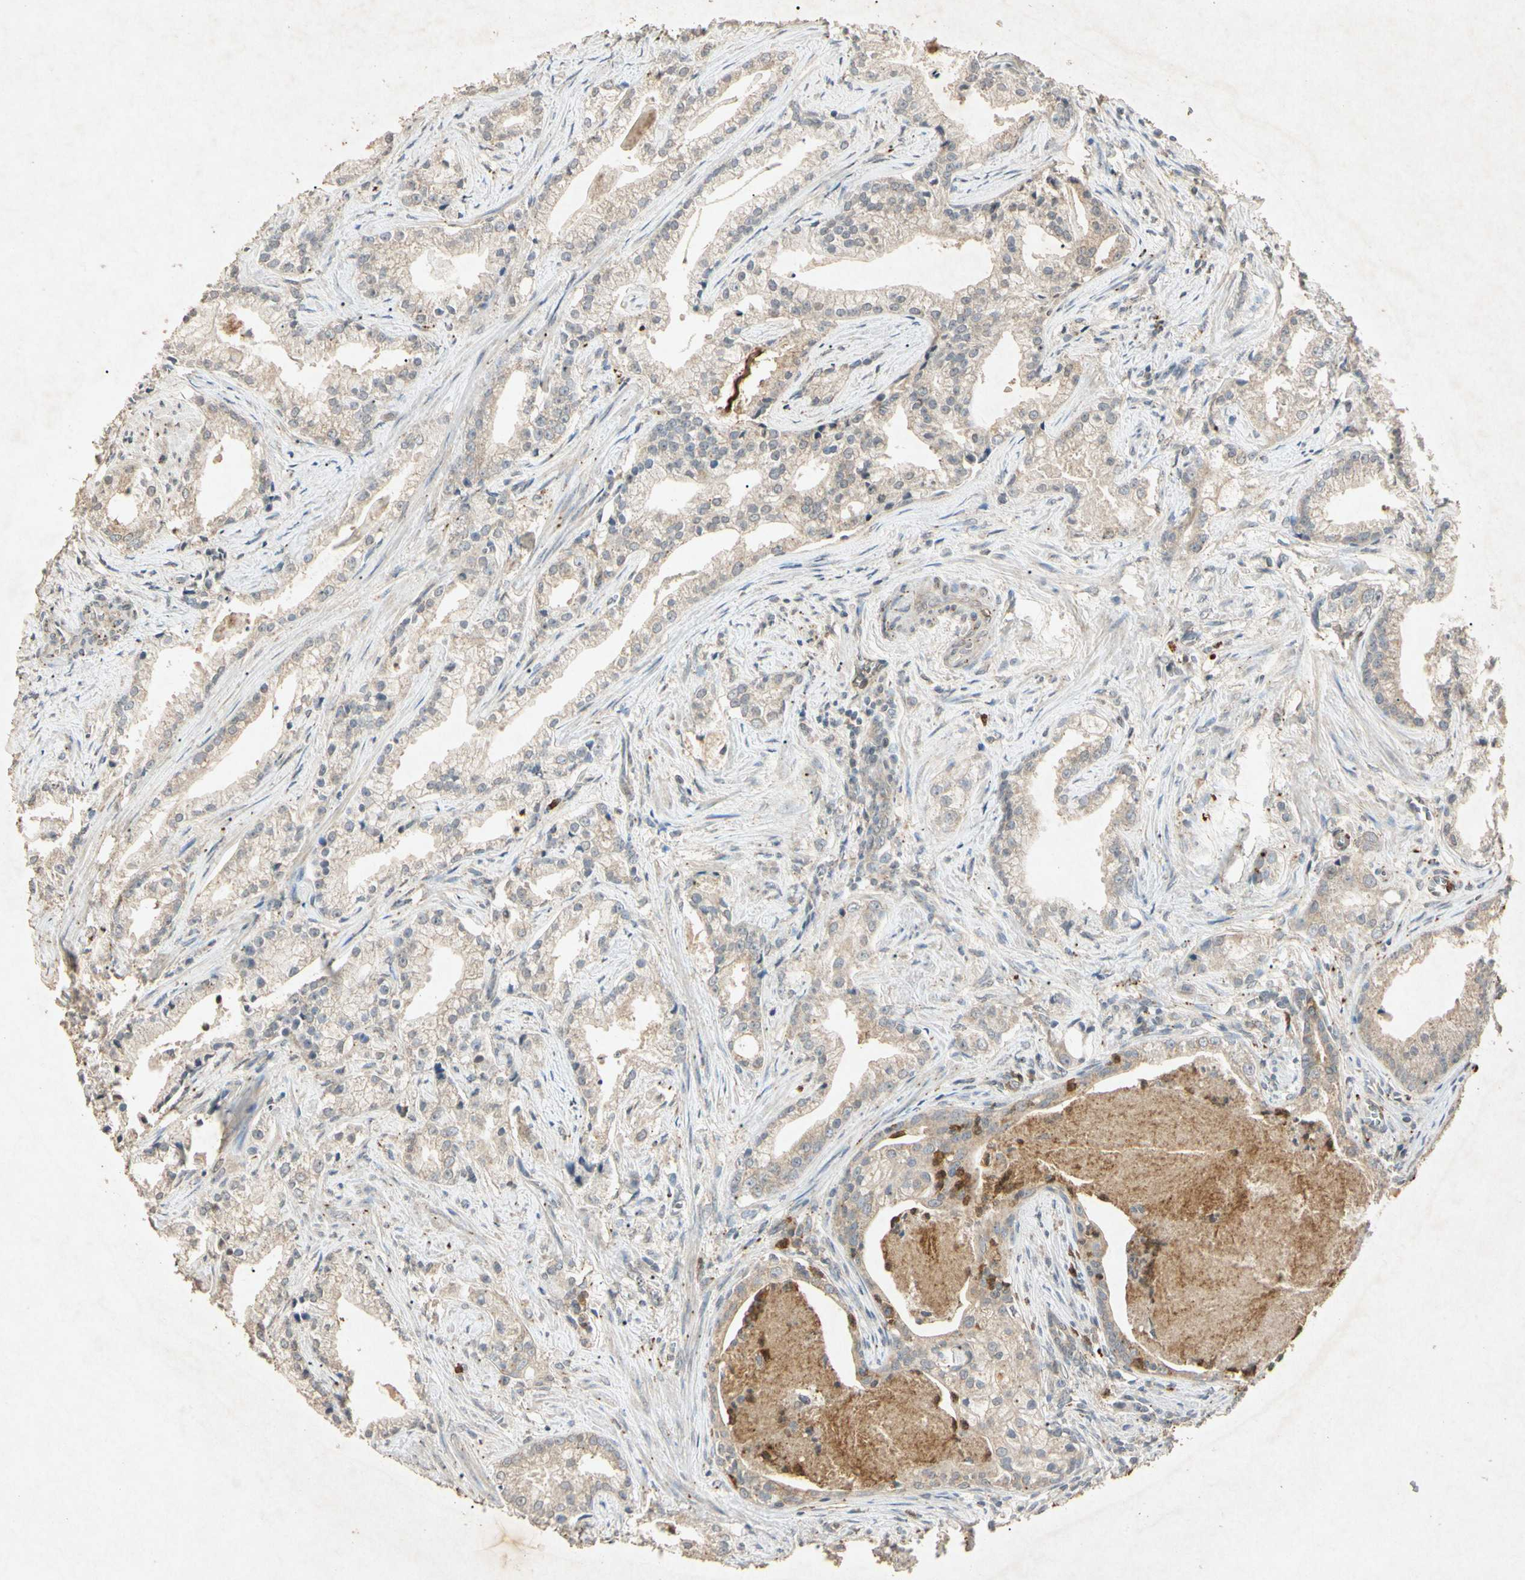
{"staining": {"intensity": "weak", "quantity": ">75%", "location": "cytoplasmic/membranous"}, "tissue": "prostate cancer", "cell_type": "Tumor cells", "image_type": "cancer", "snomed": [{"axis": "morphology", "description": "Adenocarcinoma, Low grade"}, {"axis": "topography", "description": "Prostate"}], "caption": "Tumor cells show low levels of weak cytoplasmic/membranous positivity in approximately >75% of cells in prostate cancer.", "gene": "MSRB1", "patient": {"sex": "male", "age": 59}}